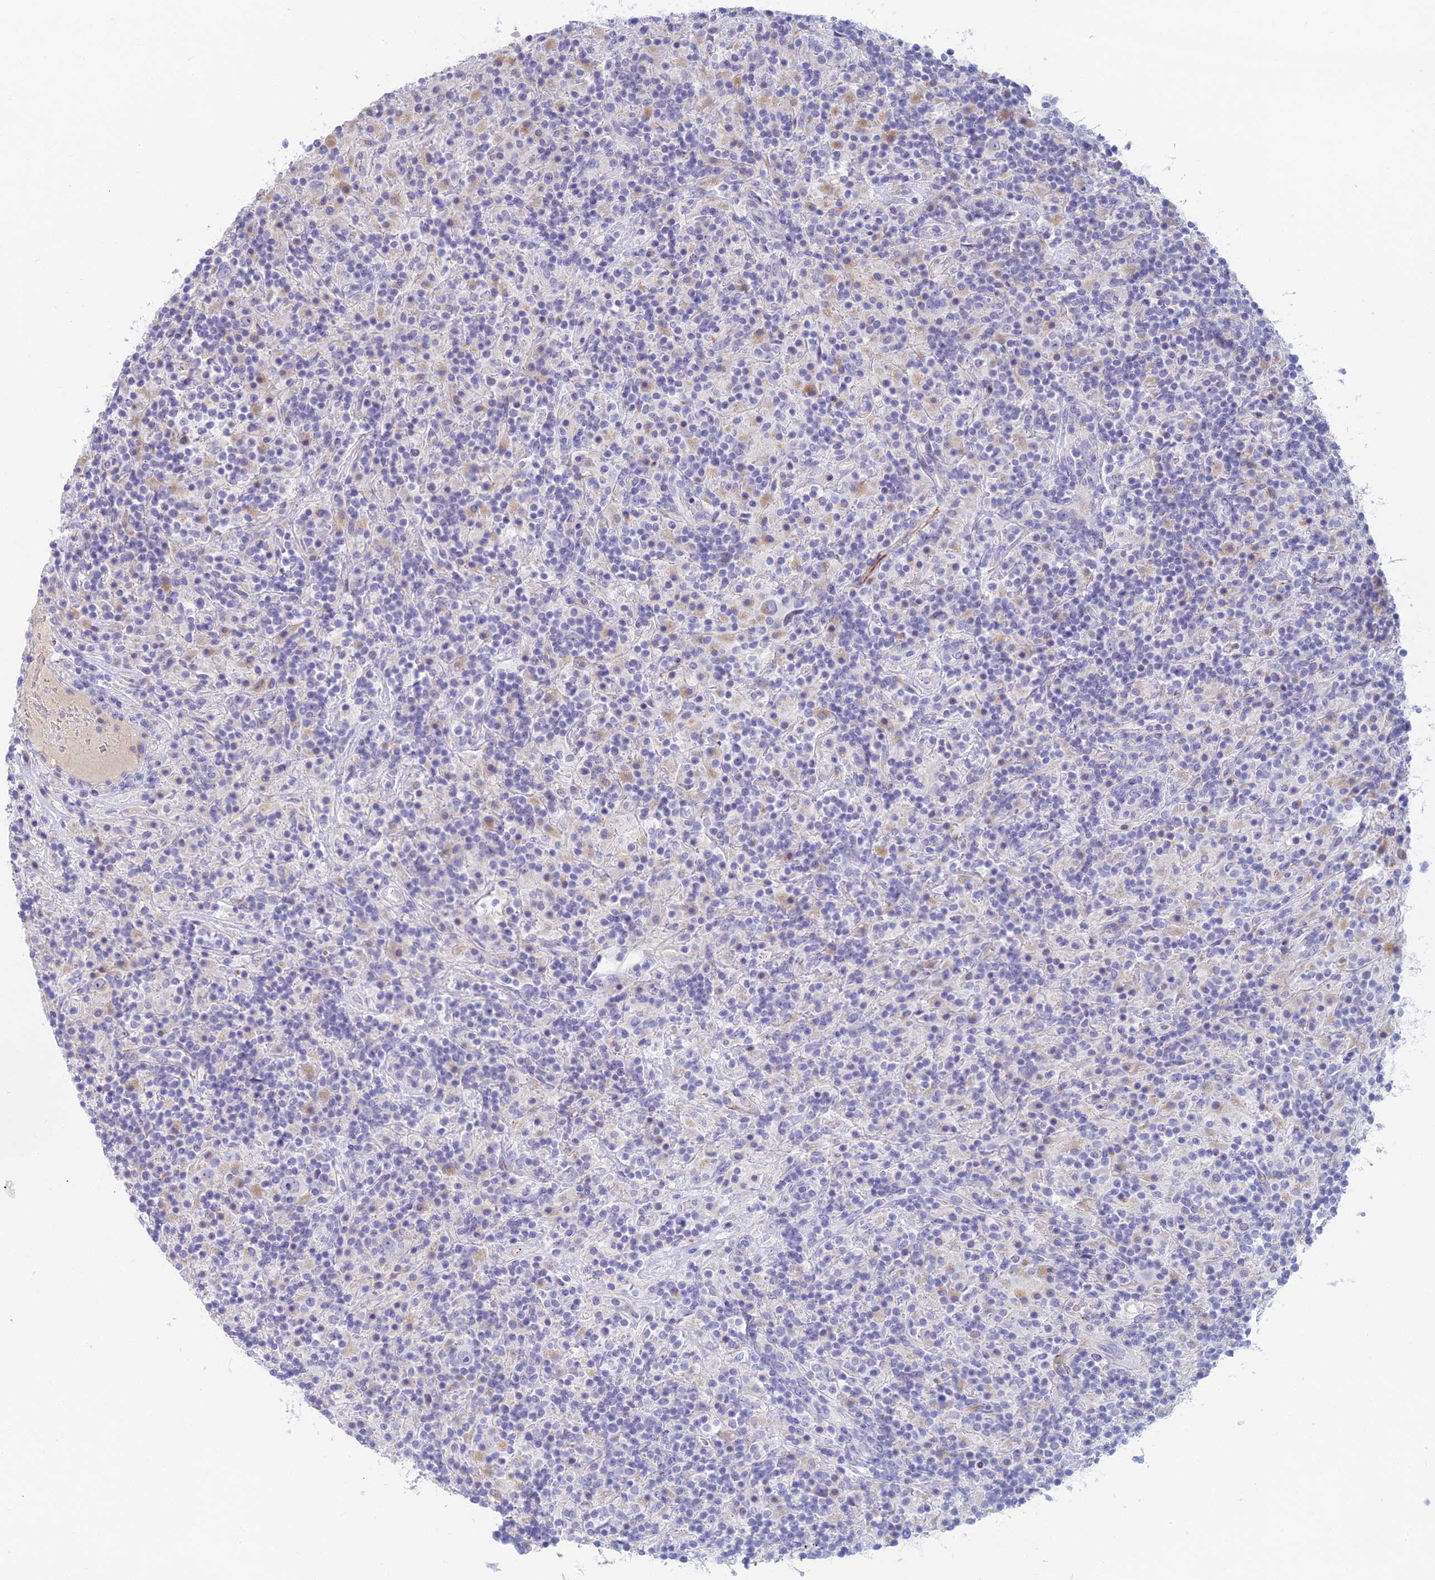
{"staining": {"intensity": "negative", "quantity": "none", "location": "none"}, "tissue": "lymphoma", "cell_type": "Tumor cells", "image_type": "cancer", "snomed": [{"axis": "morphology", "description": "Hodgkin's disease, NOS"}, {"axis": "topography", "description": "Lymph node"}], "caption": "Tumor cells show no significant protein positivity in Hodgkin's disease.", "gene": "FERD3L", "patient": {"sex": "male", "age": 70}}